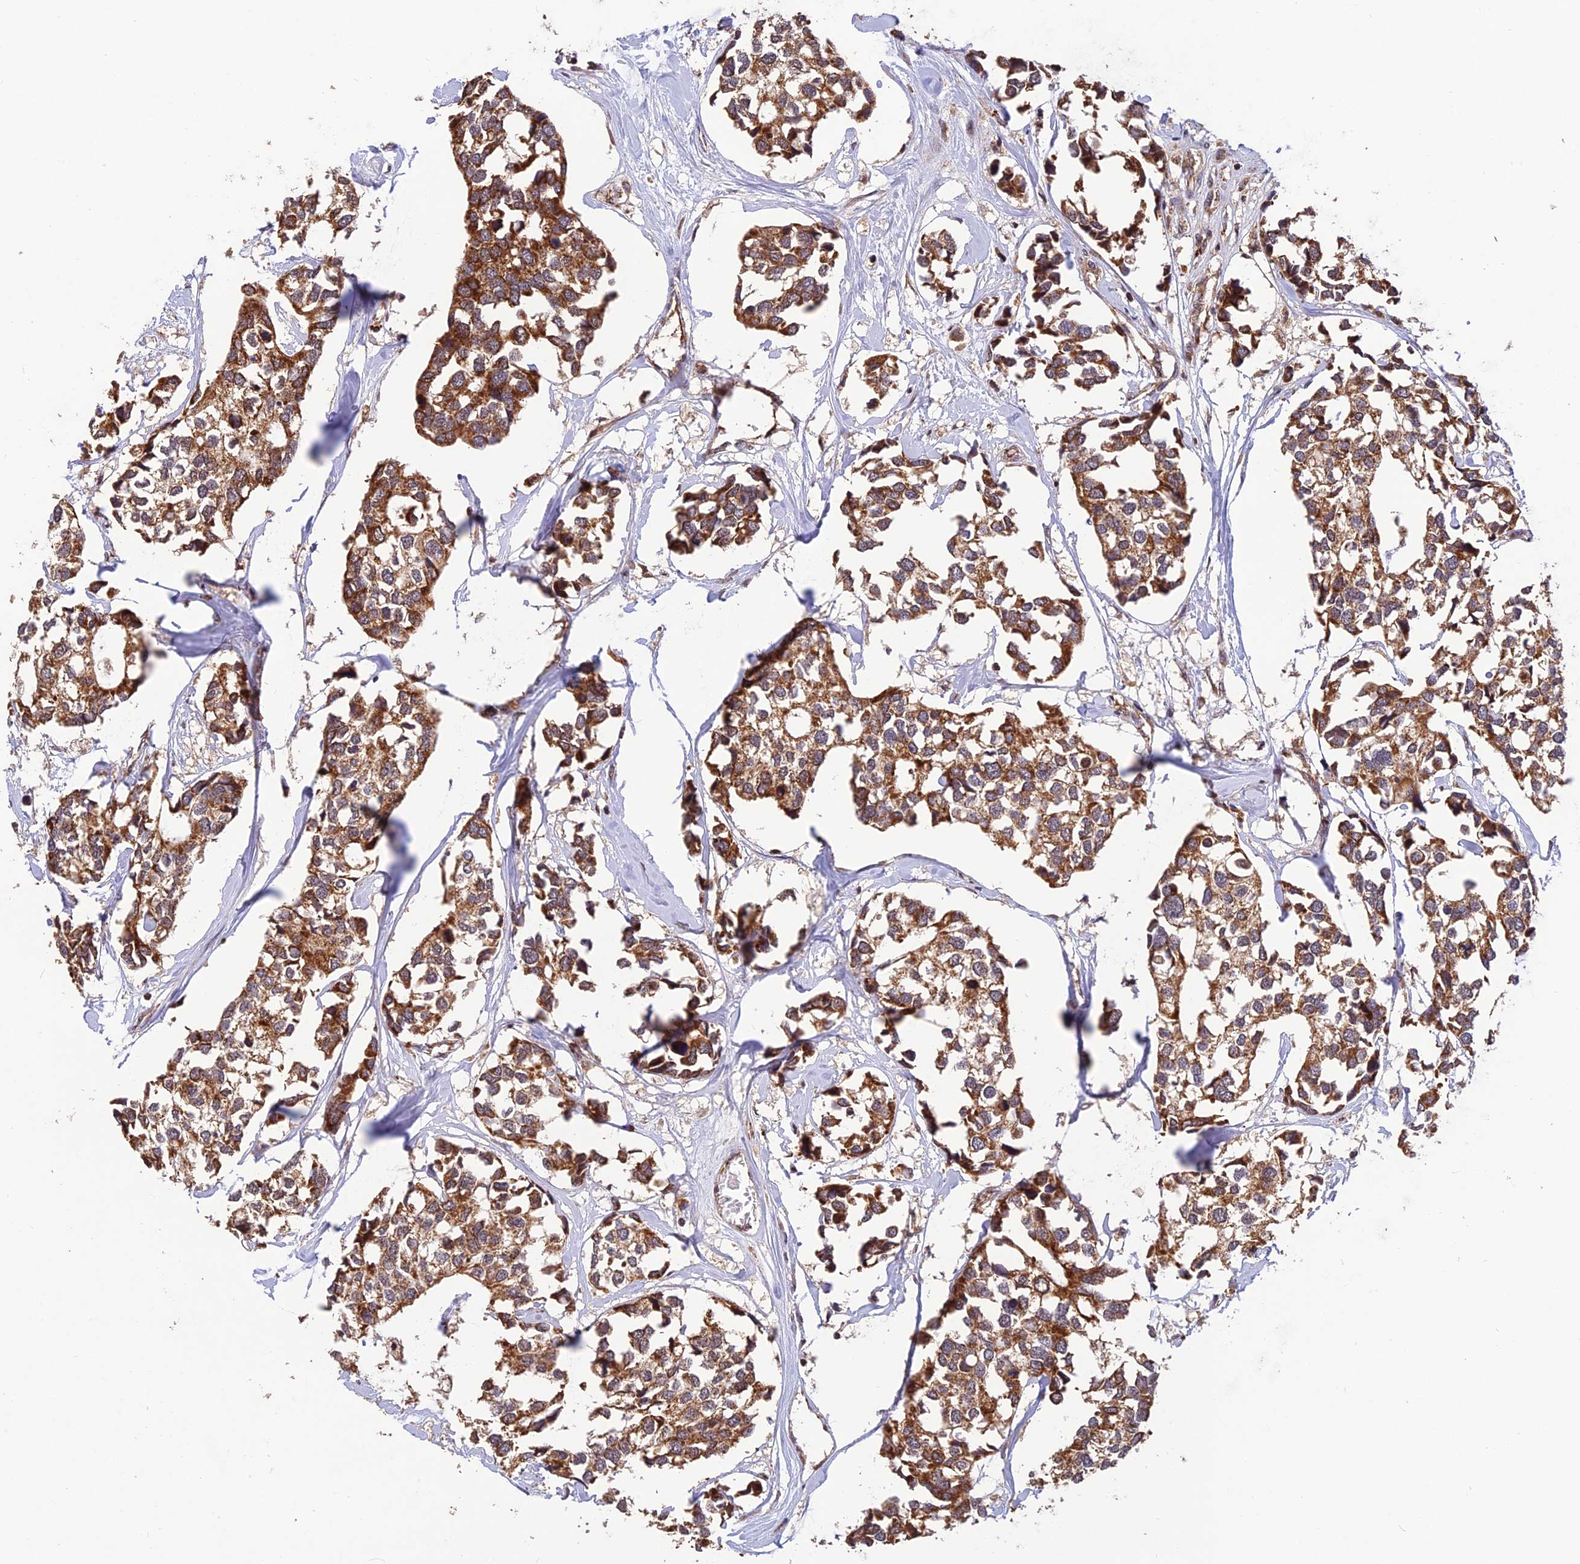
{"staining": {"intensity": "moderate", "quantity": ">75%", "location": "cytoplasmic/membranous"}, "tissue": "breast cancer", "cell_type": "Tumor cells", "image_type": "cancer", "snomed": [{"axis": "morphology", "description": "Duct carcinoma"}, {"axis": "topography", "description": "Breast"}], "caption": "About >75% of tumor cells in human intraductal carcinoma (breast) exhibit moderate cytoplasmic/membranous protein positivity as visualized by brown immunohistochemical staining.", "gene": "MNS1", "patient": {"sex": "female", "age": 83}}